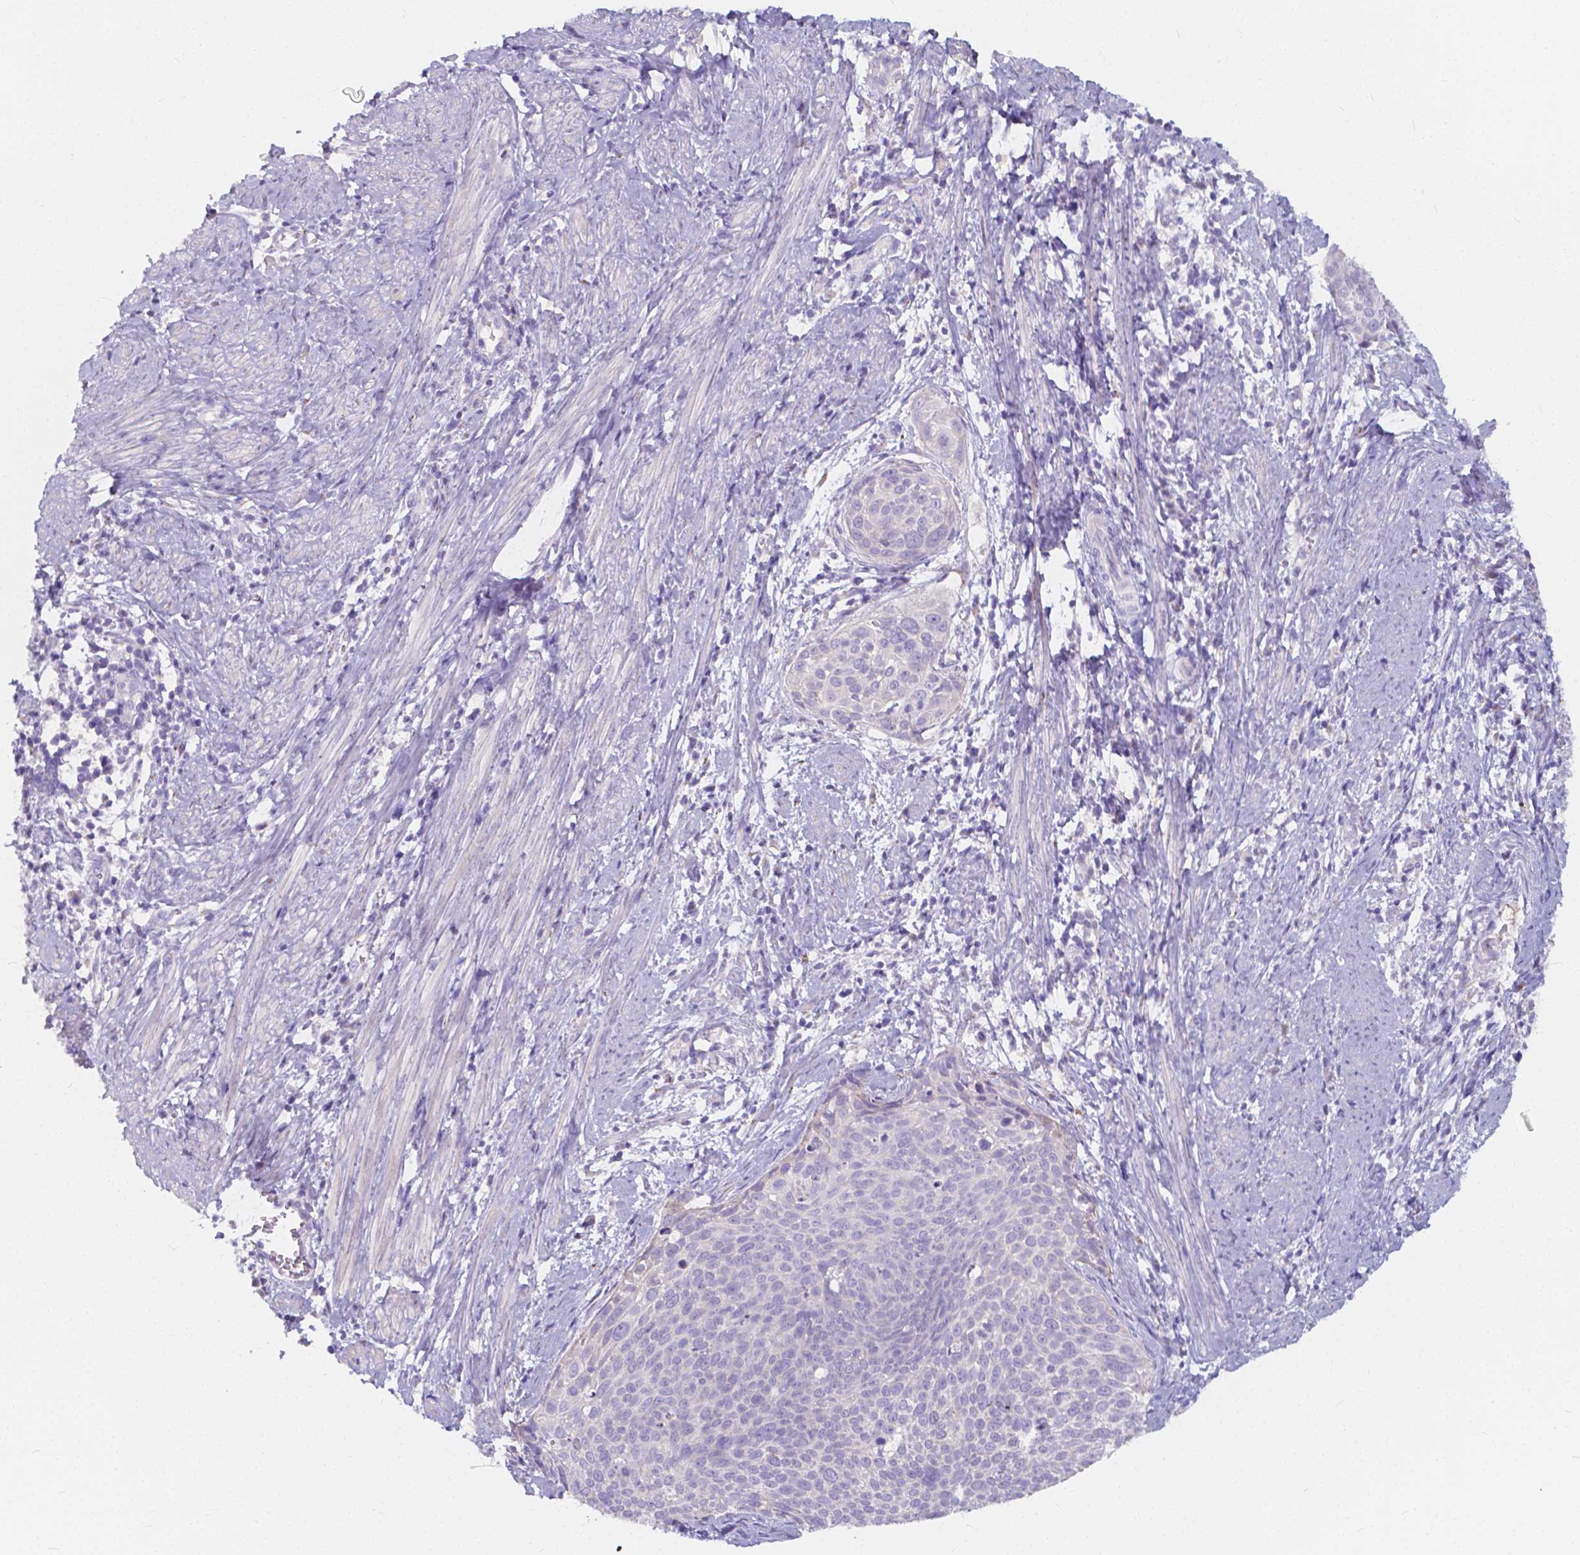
{"staining": {"intensity": "negative", "quantity": "none", "location": "none"}, "tissue": "cervical cancer", "cell_type": "Tumor cells", "image_type": "cancer", "snomed": [{"axis": "morphology", "description": "Squamous cell carcinoma, NOS"}, {"axis": "topography", "description": "Cervix"}], "caption": "IHC histopathology image of neoplastic tissue: human cervical squamous cell carcinoma stained with DAB reveals no significant protein expression in tumor cells. The staining is performed using DAB brown chromogen with nuclei counter-stained in using hematoxylin.", "gene": "RNF186", "patient": {"sex": "female", "age": 39}}